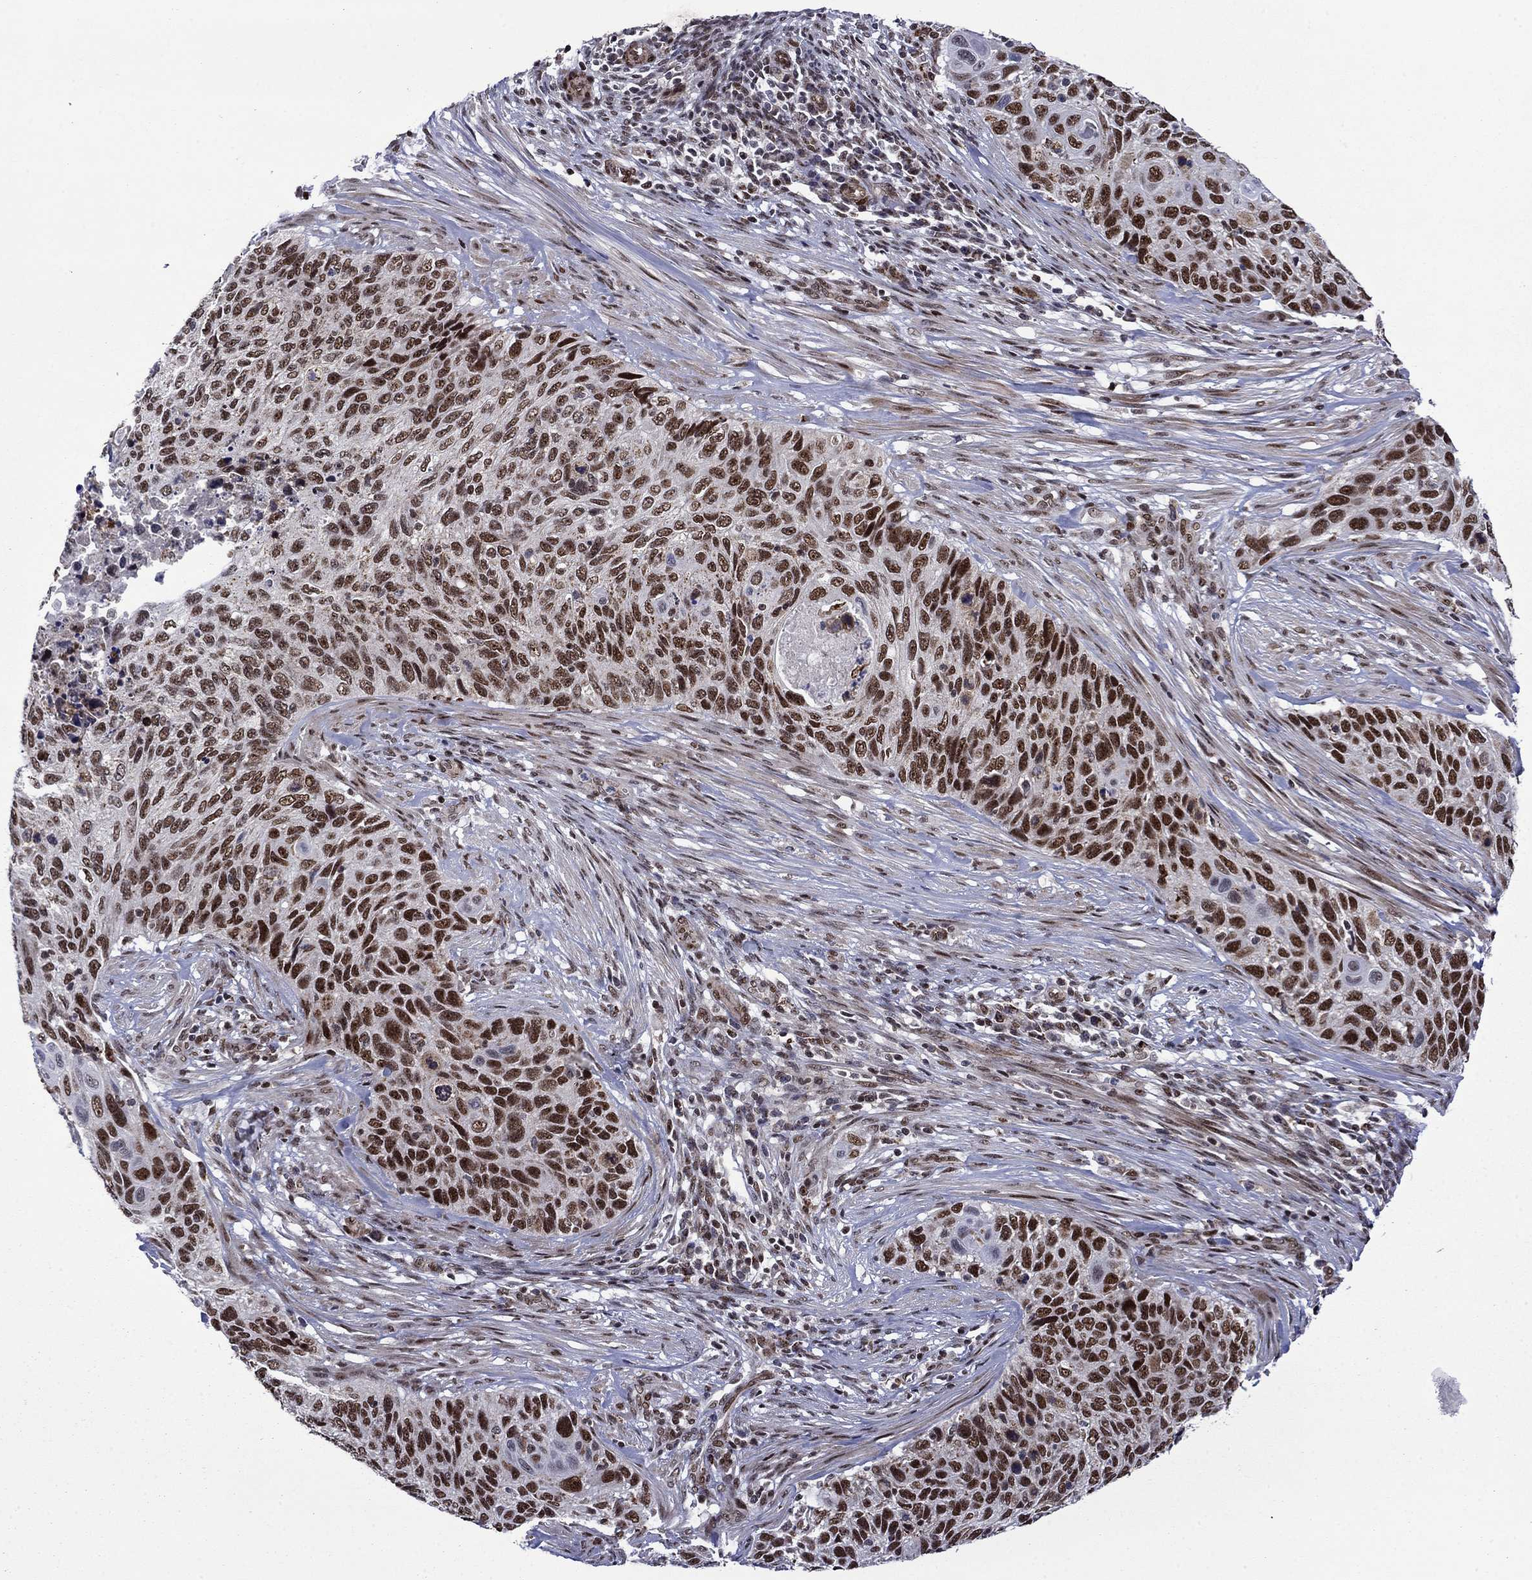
{"staining": {"intensity": "strong", "quantity": "25%-75%", "location": "nuclear"}, "tissue": "cervical cancer", "cell_type": "Tumor cells", "image_type": "cancer", "snomed": [{"axis": "morphology", "description": "Squamous cell carcinoma, NOS"}, {"axis": "topography", "description": "Cervix"}], "caption": "Immunohistochemistry (DAB (3,3'-diaminobenzidine)) staining of cervical cancer (squamous cell carcinoma) exhibits strong nuclear protein expression in about 25%-75% of tumor cells.", "gene": "SURF2", "patient": {"sex": "female", "age": 70}}